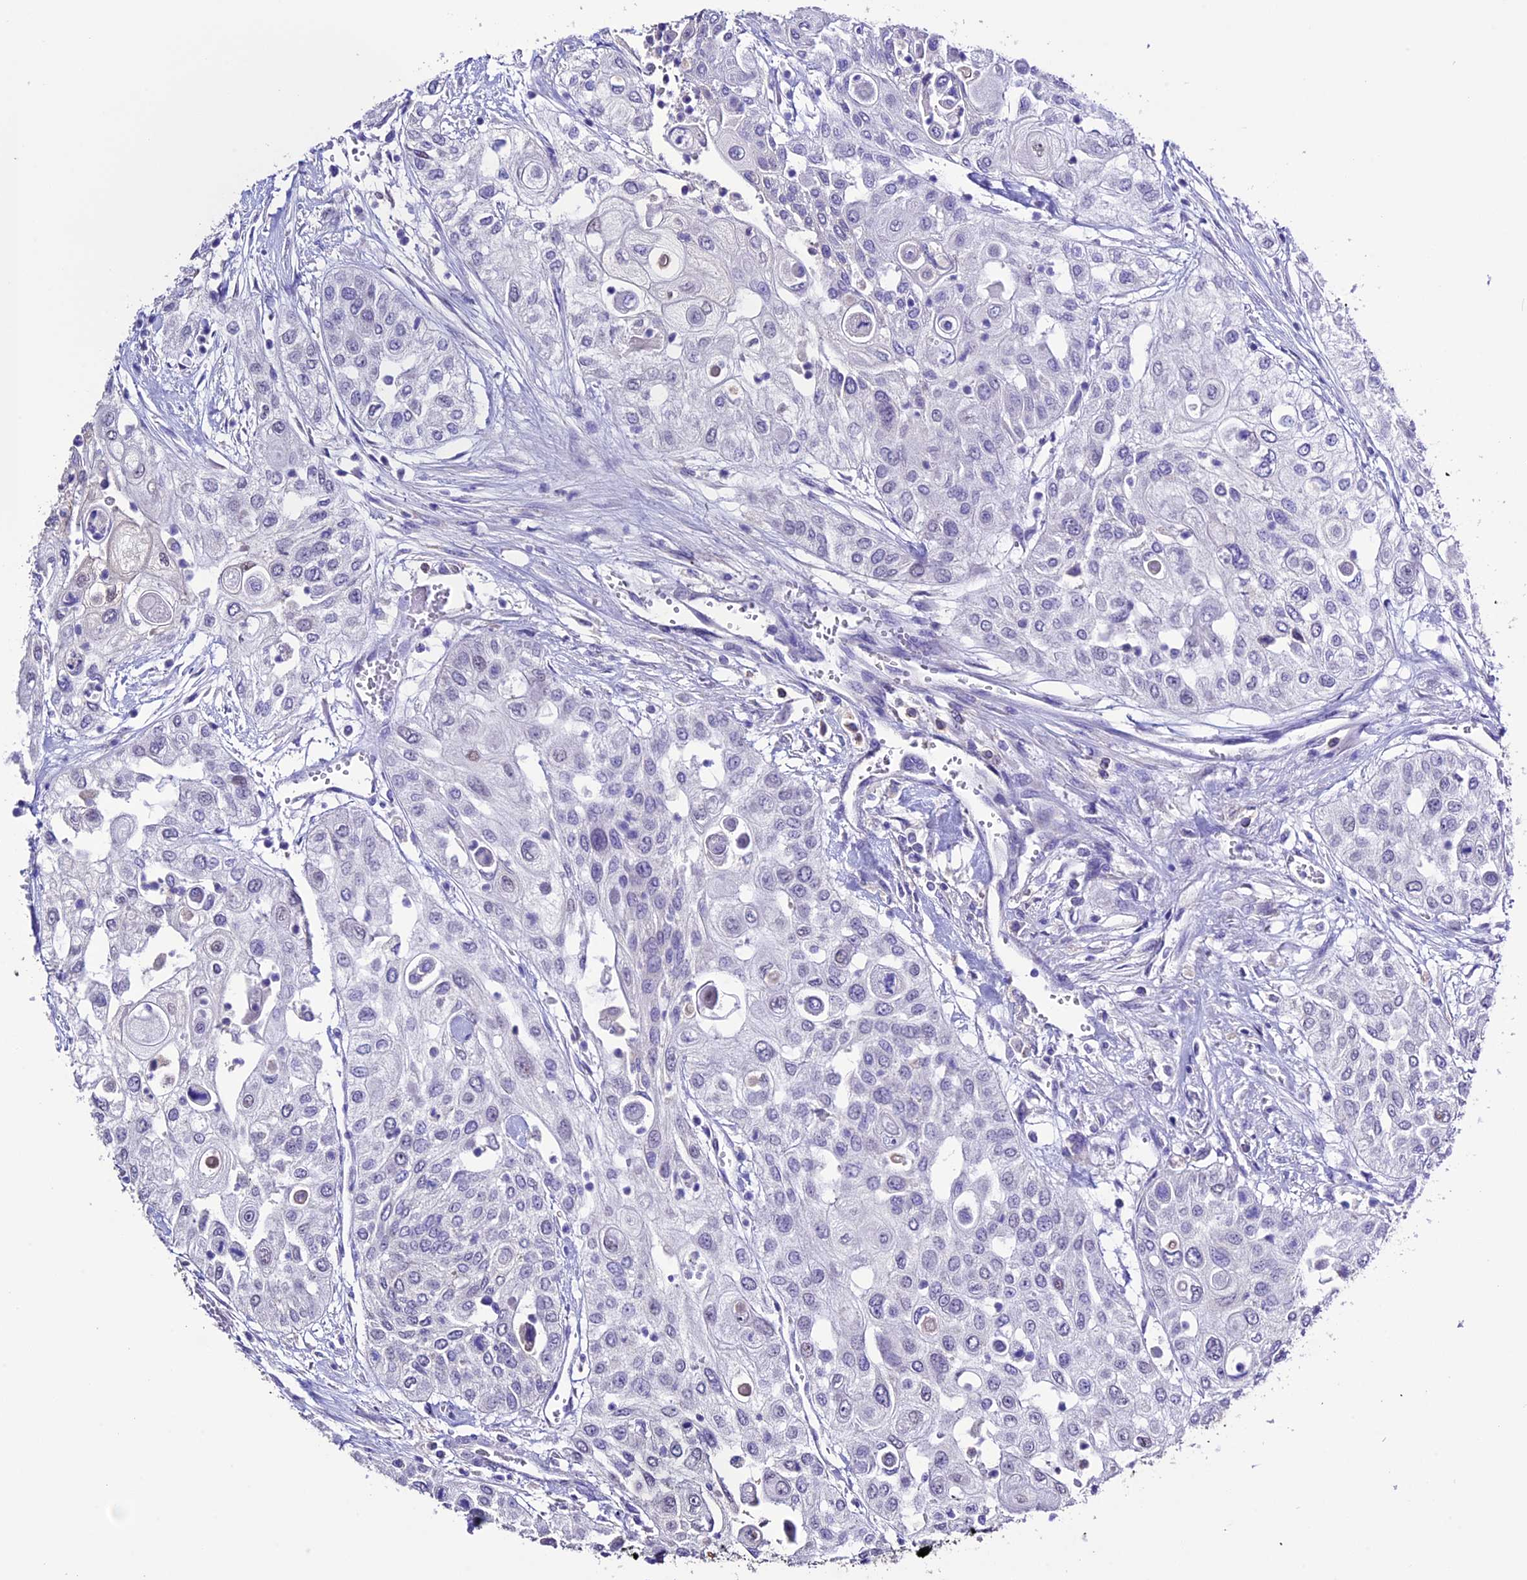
{"staining": {"intensity": "negative", "quantity": "none", "location": "none"}, "tissue": "urothelial cancer", "cell_type": "Tumor cells", "image_type": "cancer", "snomed": [{"axis": "morphology", "description": "Urothelial carcinoma, High grade"}, {"axis": "topography", "description": "Urinary bladder"}], "caption": "This image is of high-grade urothelial carcinoma stained with IHC to label a protein in brown with the nuclei are counter-stained blue. There is no expression in tumor cells.", "gene": "DIS3L", "patient": {"sex": "female", "age": 79}}